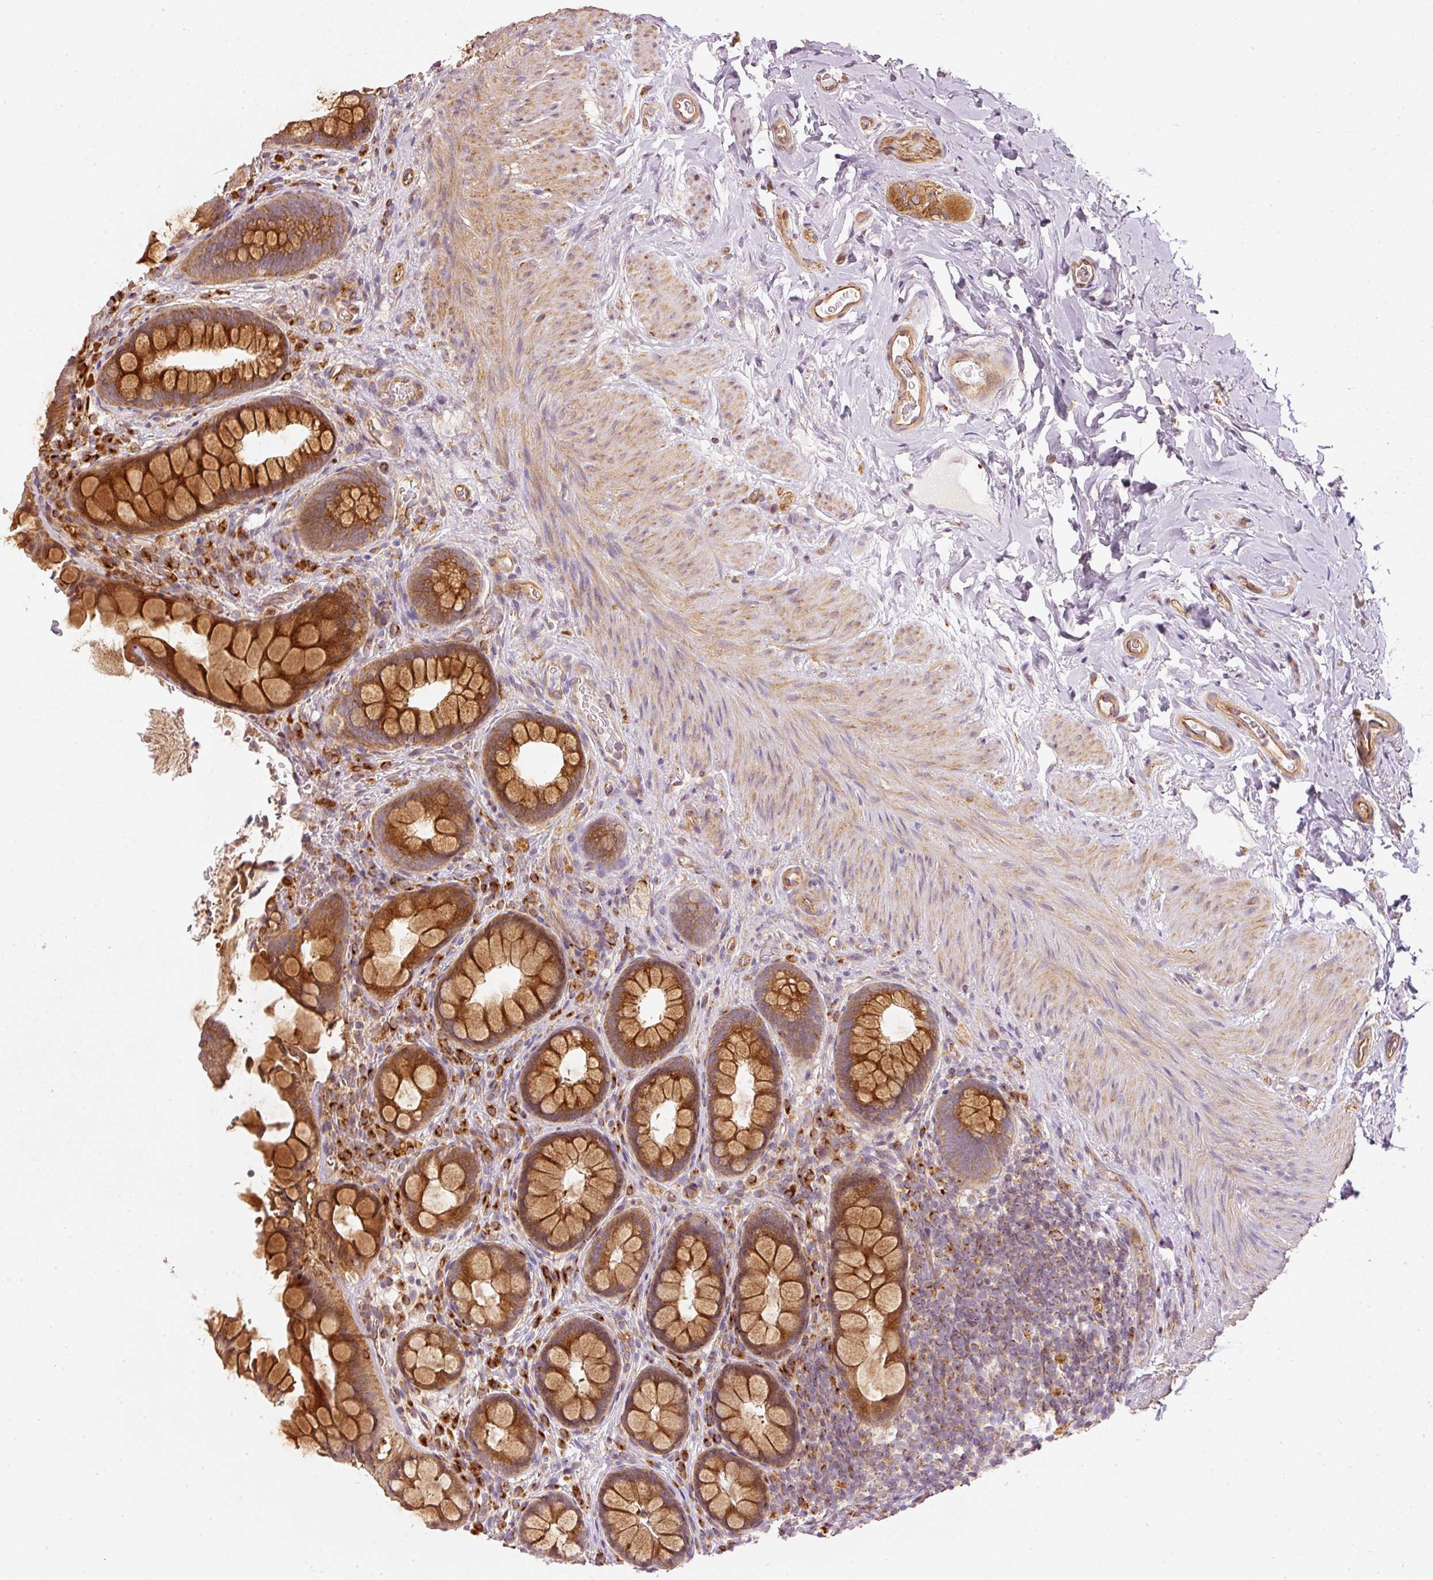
{"staining": {"intensity": "strong", "quantity": ">75%", "location": "cytoplasmic/membranous"}, "tissue": "rectum", "cell_type": "Glandular cells", "image_type": "normal", "snomed": [{"axis": "morphology", "description": "Normal tissue, NOS"}, {"axis": "topography", "description": "Rectum"}, {"axis": "topography", "description": "Peripheral nerve tissue"}], "caption": "DAB (3,3'-diaminobenzidine) immunohistochemical staining of benign rectum reveals strong cytoplasmic/membranous protein expression in approximately >75% of glandular cells.", "gene": "MTHFD1L", "patient": {"sex": "female", "age": 69}}